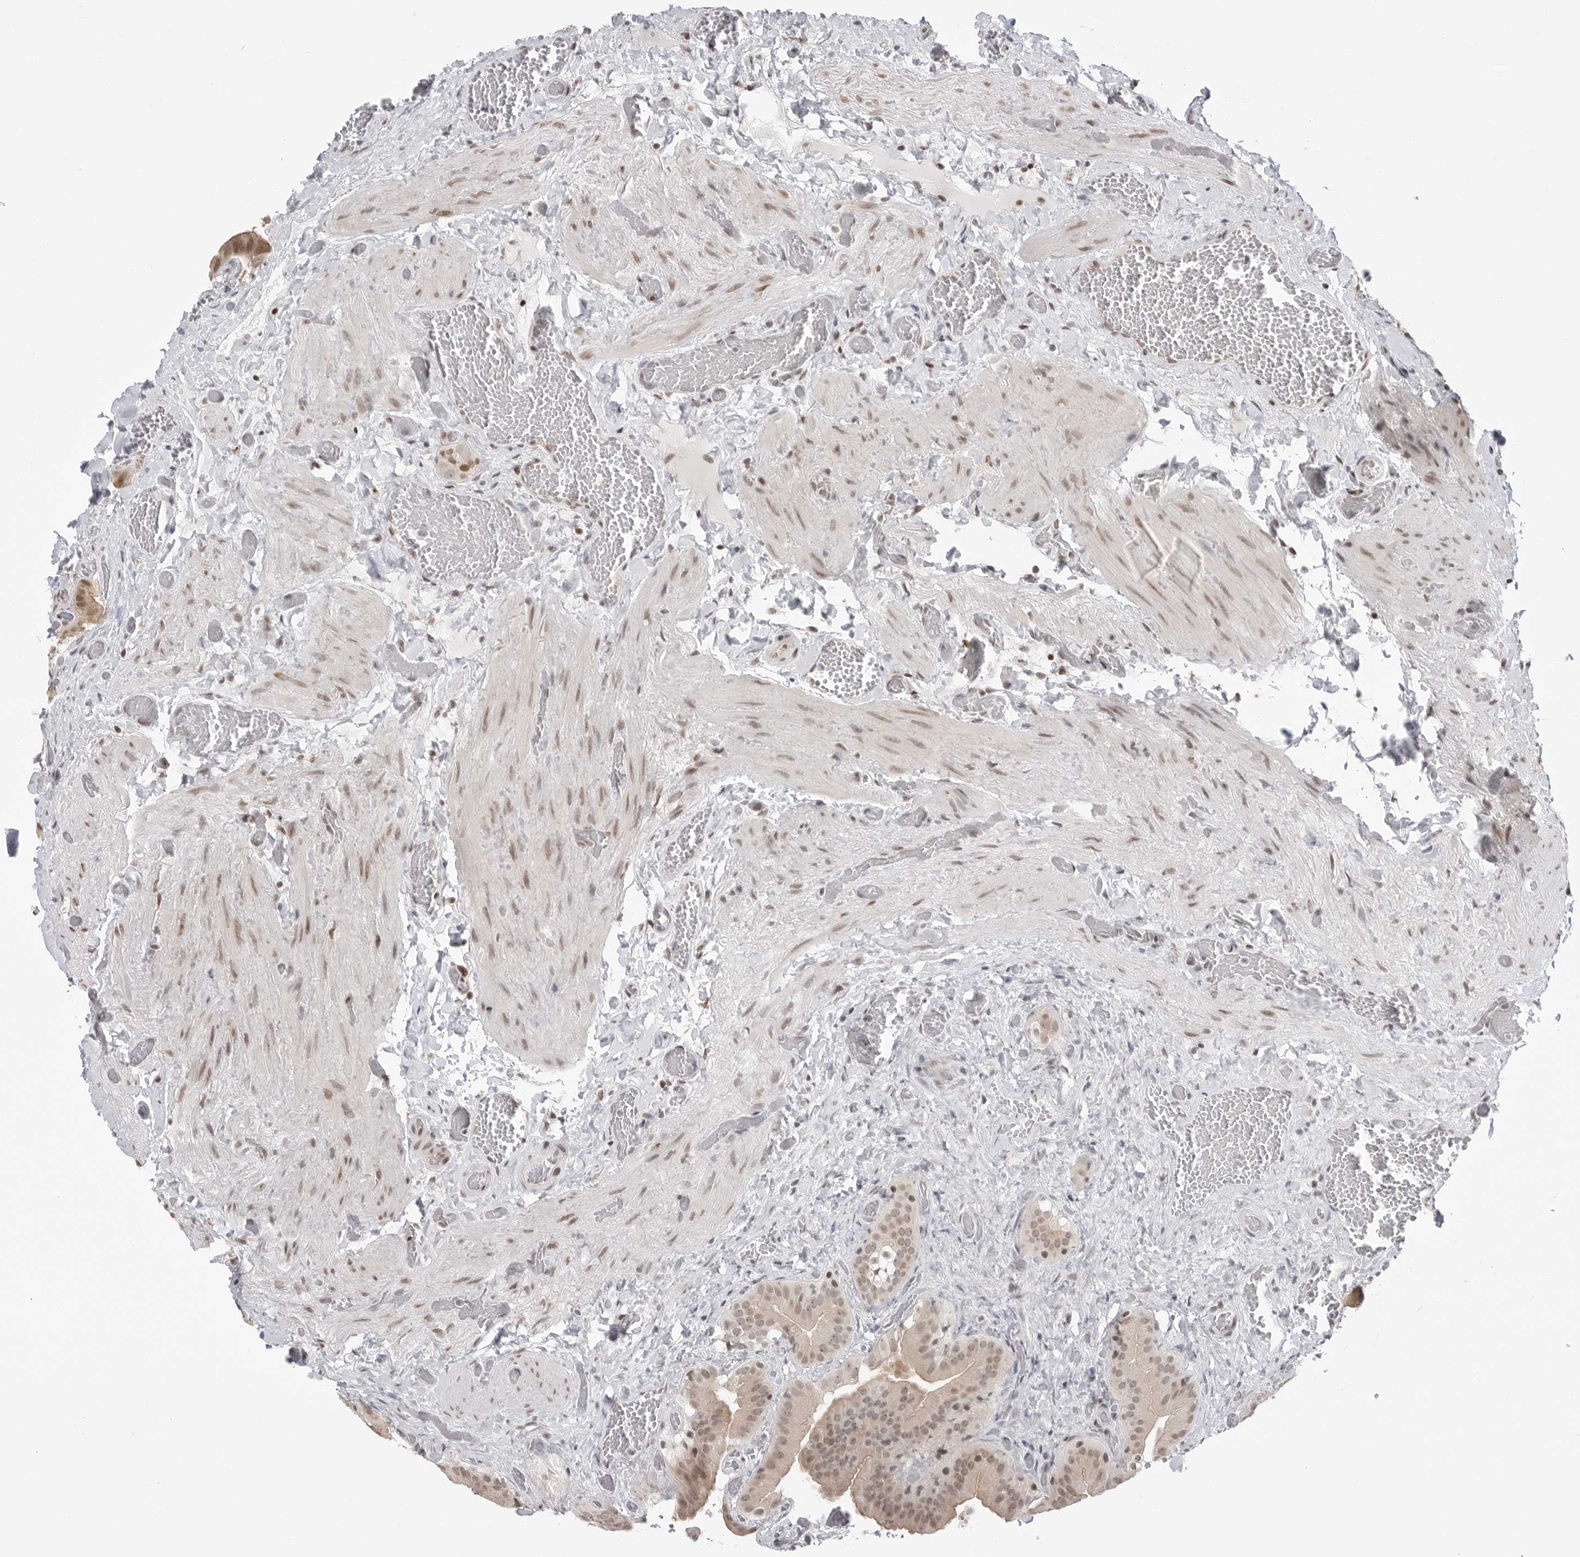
{"staining": {"intensity": "weak", "quantity": "25%-75%", "location": "nuclear"}, "tissue": "gallbladder", "cell_type": "Glandular cells", "image_type": "normal", "snomed": [{"axis": "morphology", "description": "Normal tissue, NOS"}, {"axis": "topography", "description": "Gallbladder"}], "caption": "Brown immunohistochemical staining in normal gallbladder shows weak nuclear expression in about 25%-75% of glandular cells.", "gene": "C8orf33", "patient": {"sex": "female", "age": 64}}